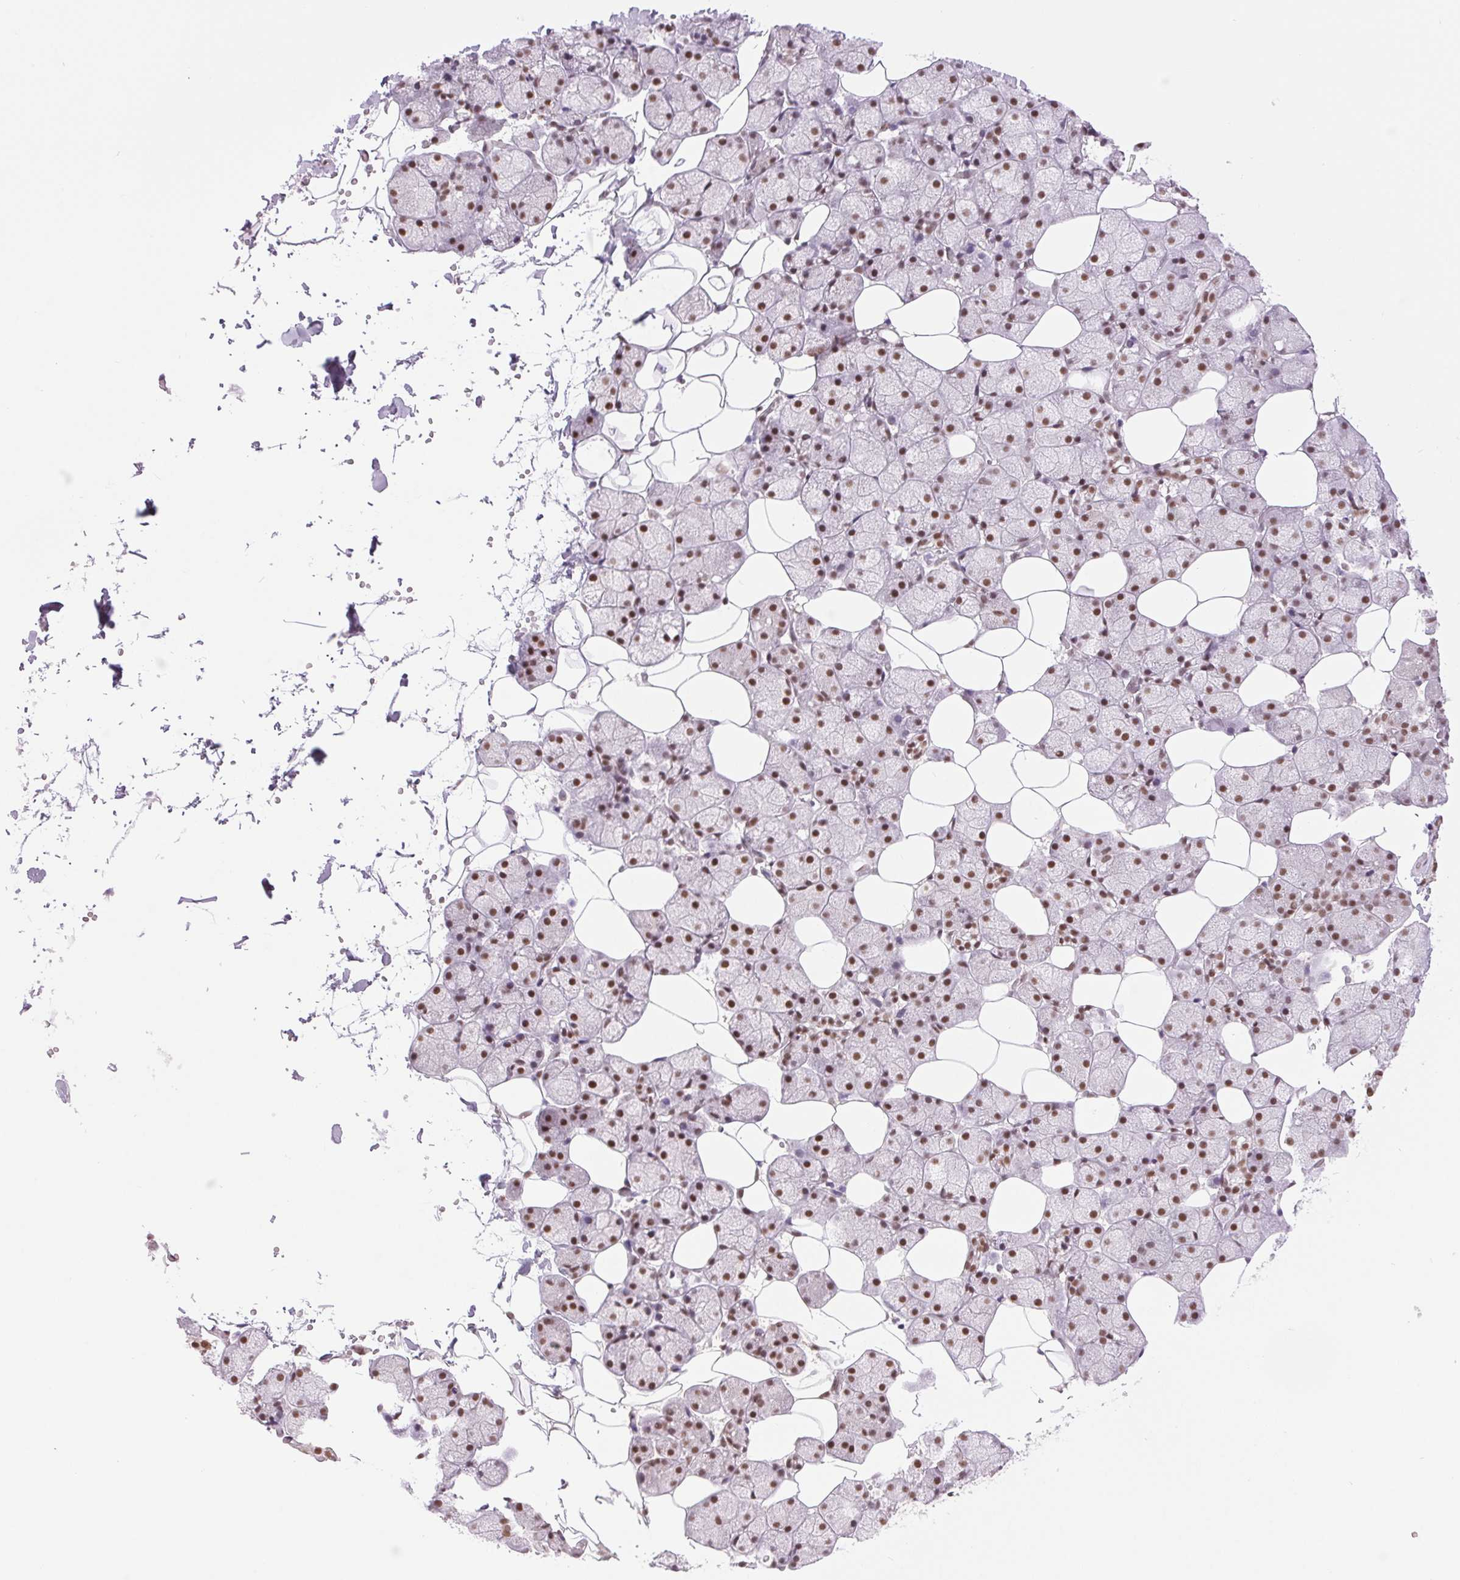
{"staining": {"intensity": "moderate", "quantity": ">75%", "location": "nuclear"}, "tissue": "salivary gland", "cell_type": "Glandular cells", "image_type": "normal", "snomed": [{"axis": "morphology", "description": "Normal tissue, NOS"}, {"axis": "topography", "description": "Salivary gland"}], "caption": "Immunohistochemical staining of unremarkable human salivary gland reveals >75% levels of moderate nuclear protein positivity in about >75% of glandular cells. The staining was performed using DAB to visualize the protein expression in brown, while the nuclei were stained in blue with hematoxylin (Magnification: 20x).", "gene": "ZFR2", "patient": {"sex": "male", "age": 38}}